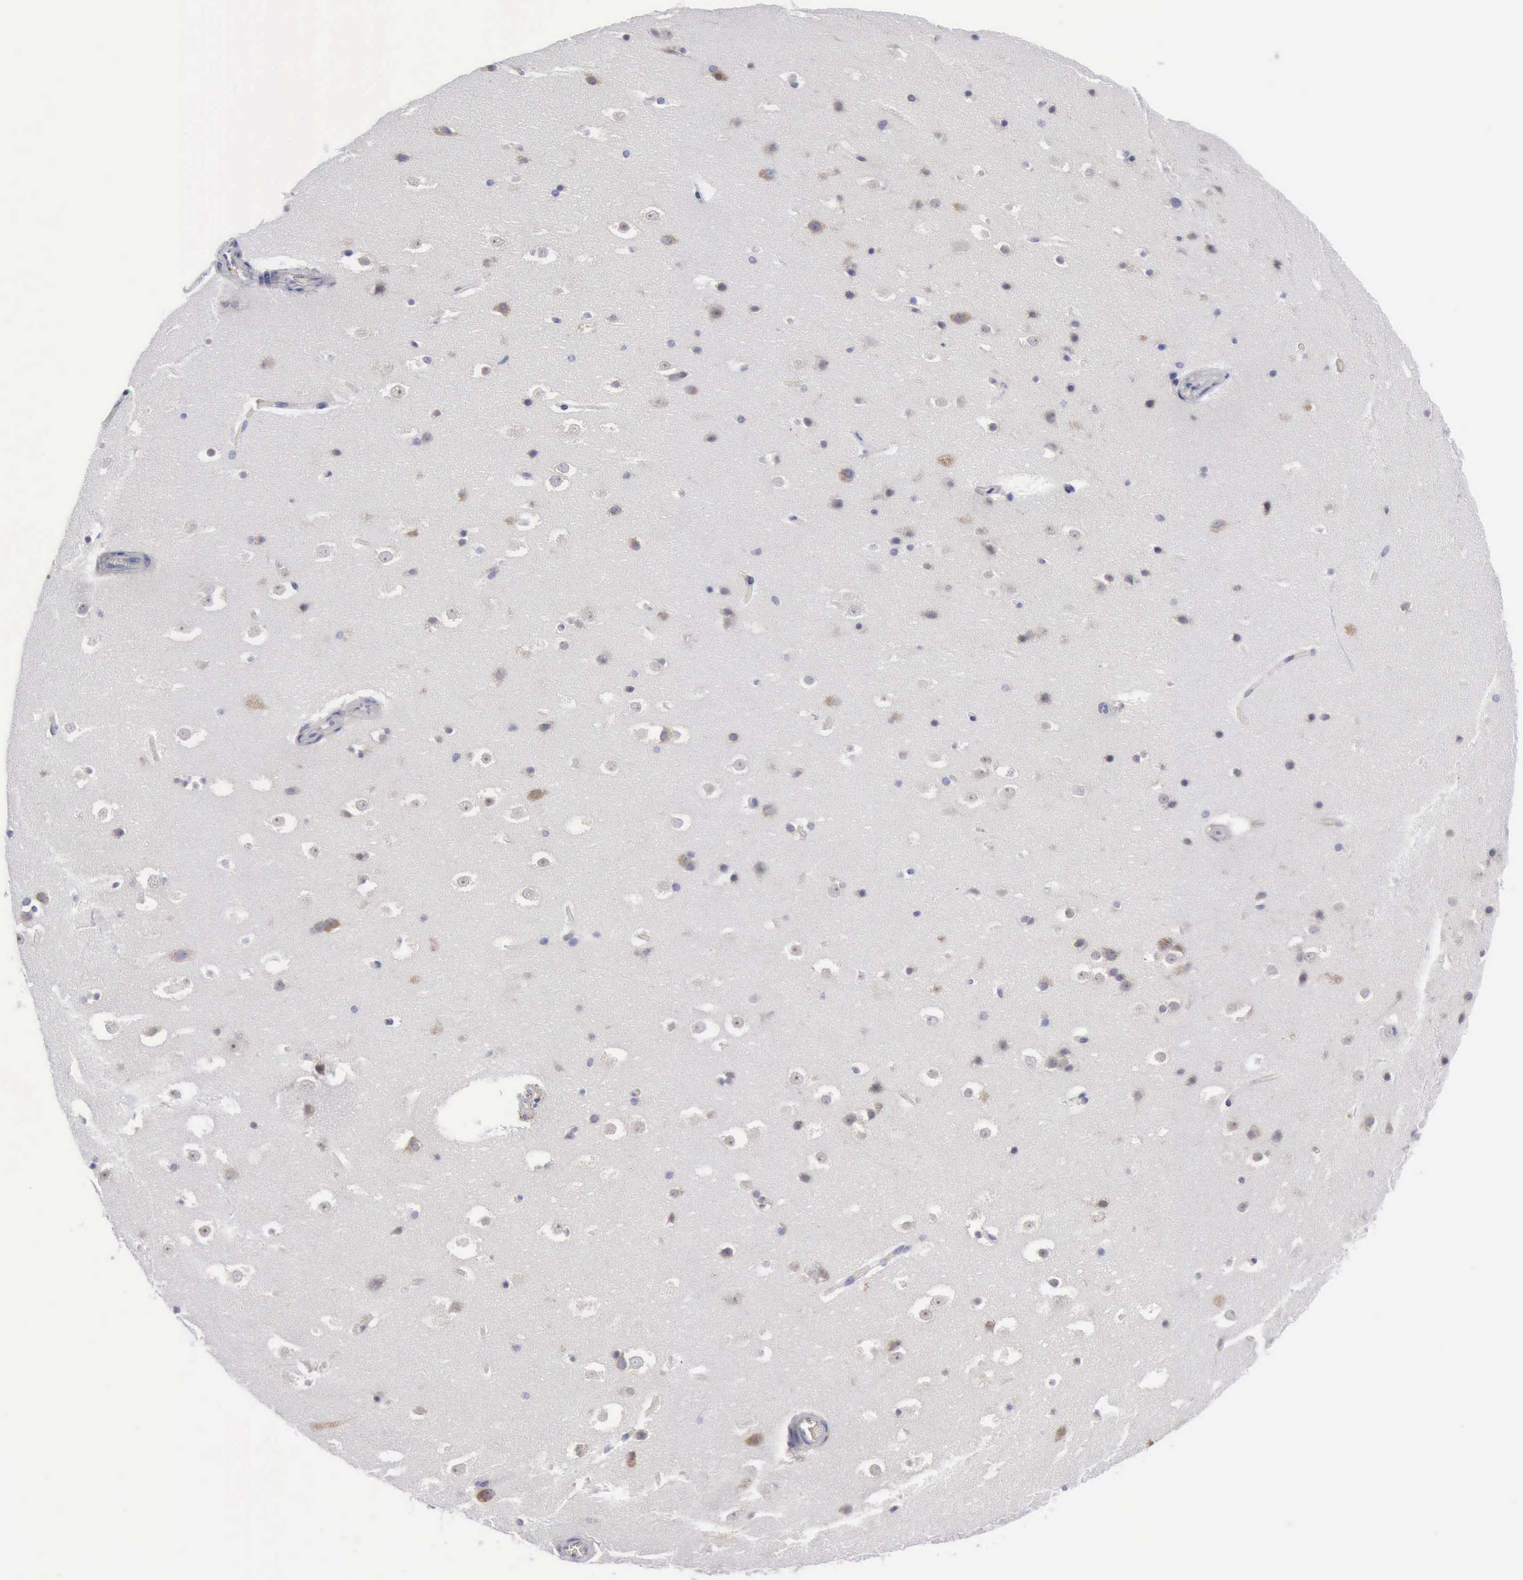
{"staining": {"intensity": "negative", "quantity": "none", "location": "none"}, "tissue": "hippocampus", "cell_type": "Glial cells", "image_type": "normal", "snomed": [{"axis": "morphology", "description": "Normal tissue, NOS"}, {"axis": "topography", "description": "Hippocampus"}], "caption": "High power microscopy photomicrograph of an IHC histopathology image of benign hippocampus, revealing no significant expression in glial cells. Brightfield microscopy of IHC stained with DAB (3,3'-diaminobenzidine) (brown) and hematoxylin (blue), captured at high magnification.", "gene": "TXLNG", "patient": {"sex": "male", "age": 45}}